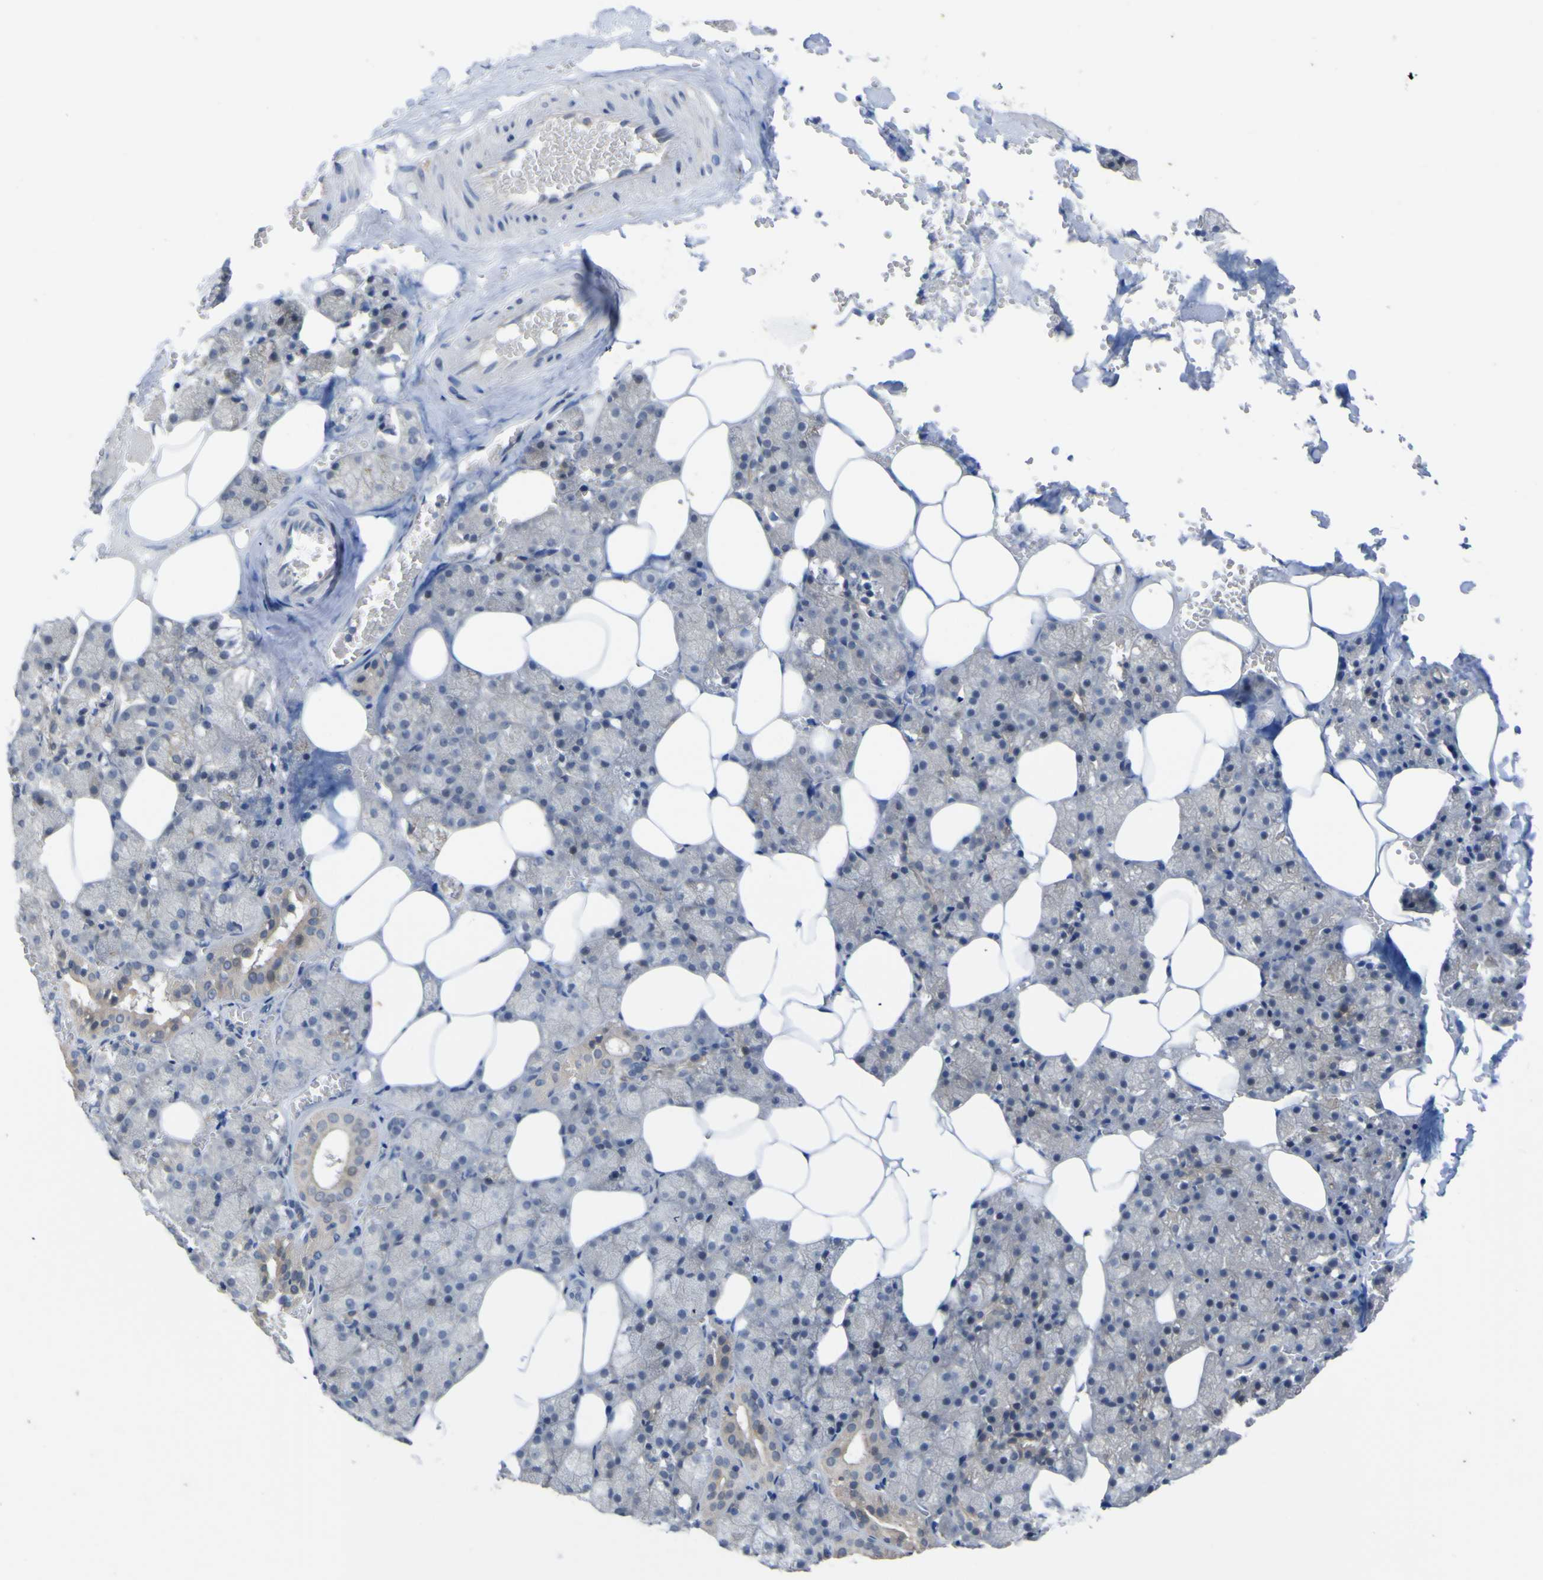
{"staining": {"intensity": "negative", "quantity": "none", "location": "none"}, "tissue": "salivary gland", "cell_type": "Glandular cells", "image_type": "normal", "snomed": [{"axis": "morphology", "description": "Normal tissue, NOS"}, {"axis": "topography", "description": "Salivary gland"}], "caption": "This is an immunohistochemistry (IHC) micrograph of unremarkable salivary gland. There is no staining in glandular cells.", "gene": "TNFRSF11A", "patient": {"sex": "male", "age": 62}}